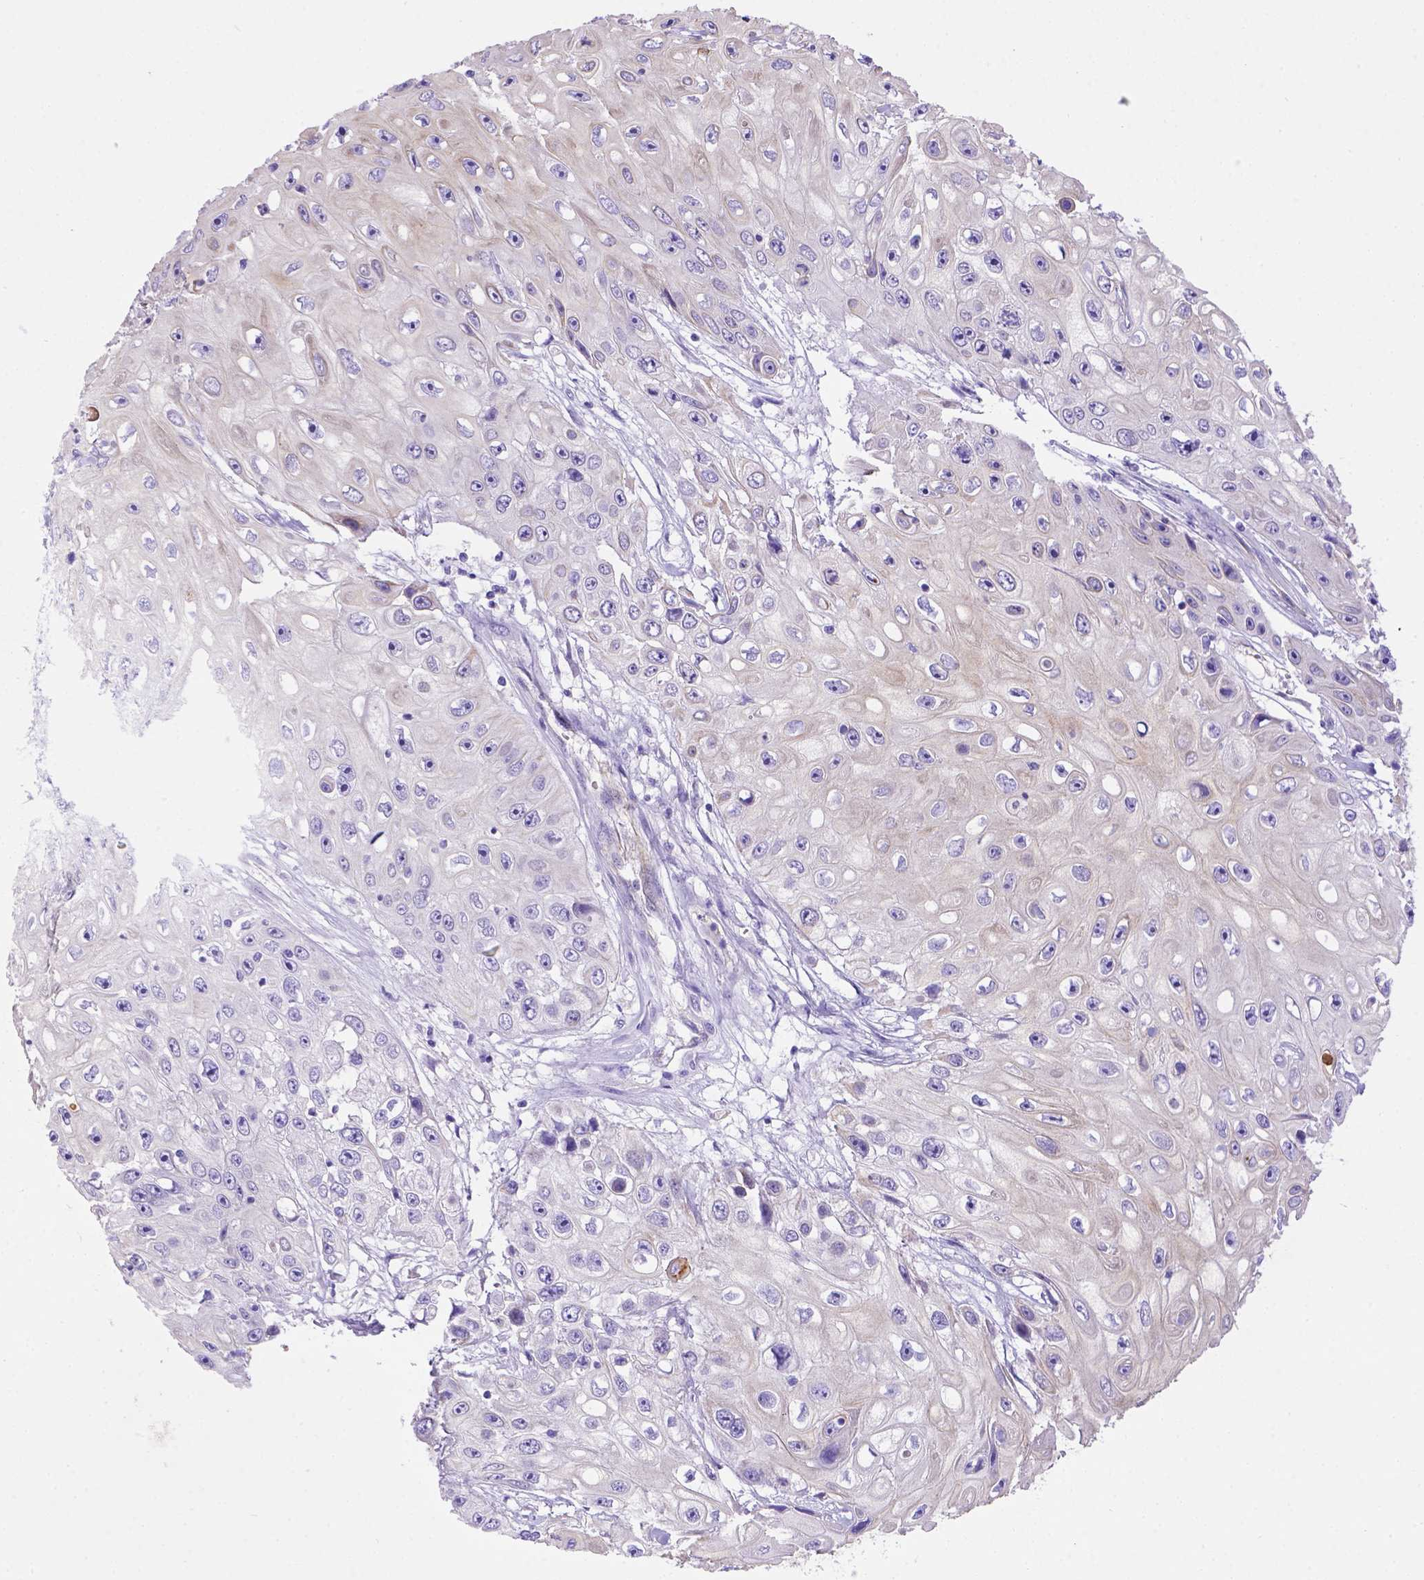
{"staining": {"intensity": "weak", "quantity": "25%-75%", "location": "cytoplasmic/membranous"}, "tissue": "skin cancer", "cell_type": "Tumor cells", "image_type": "cancer", "snomed": [{"axis": "morphology", "description": "Squamous cell carcinoma, NOS"}, {"axis": "topography", "description": "Skin"}], "caption": "This image reveals immunohistochemistry (IHC) staining of human skin cancer, with low weak cytoplasmic/membranous expression in about 25%-75% of tumor cells.", "gene": "LRRC18", "patient": {"sex": "male", "age": 82}}